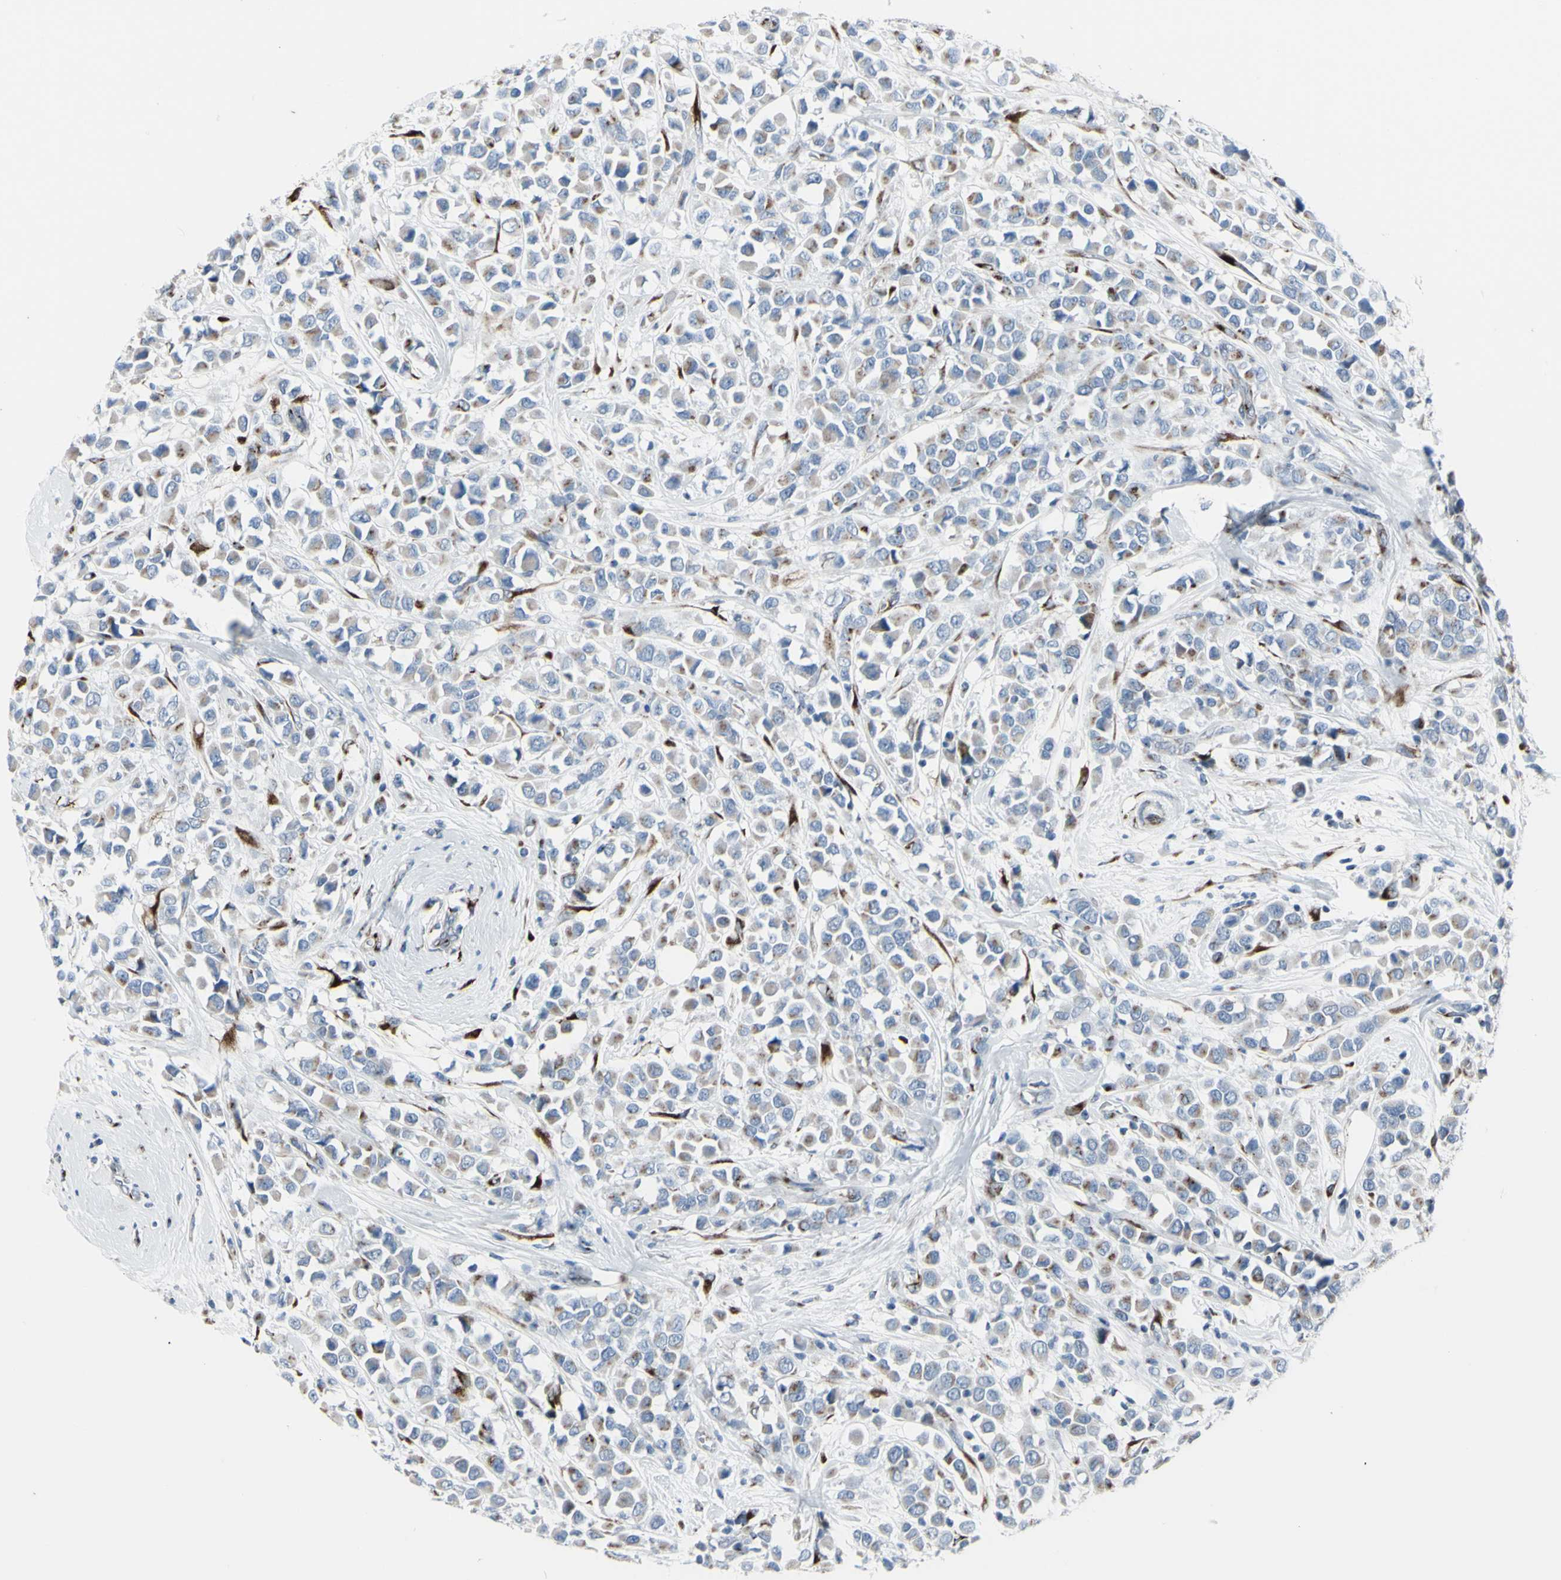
{"staining": {"intensity": "moderate", "quantity": "25%-75%", "location": "cytoplasmic/membranous"}, "tissue": "breast cancer", "cell_type": "Tumor cells", "image_type": "cancer", "snomed": [{"axis": "morphology", "description": "Duct carcinoma"}, {"axis": "topography", "description": "Breast"}], "caption": "High-power microscopy captured an immunohistochemistry (IHC) micrograph of intraductal carcinoma (breast), revealing moderate cytoplasmic/membranous staining in about 25%-75% of tumor cells. (DAB = brown stain, brightfield microscopy at high magnification).", "gene": "GLG1", "patient": {"sex": "female", "age": 61}}